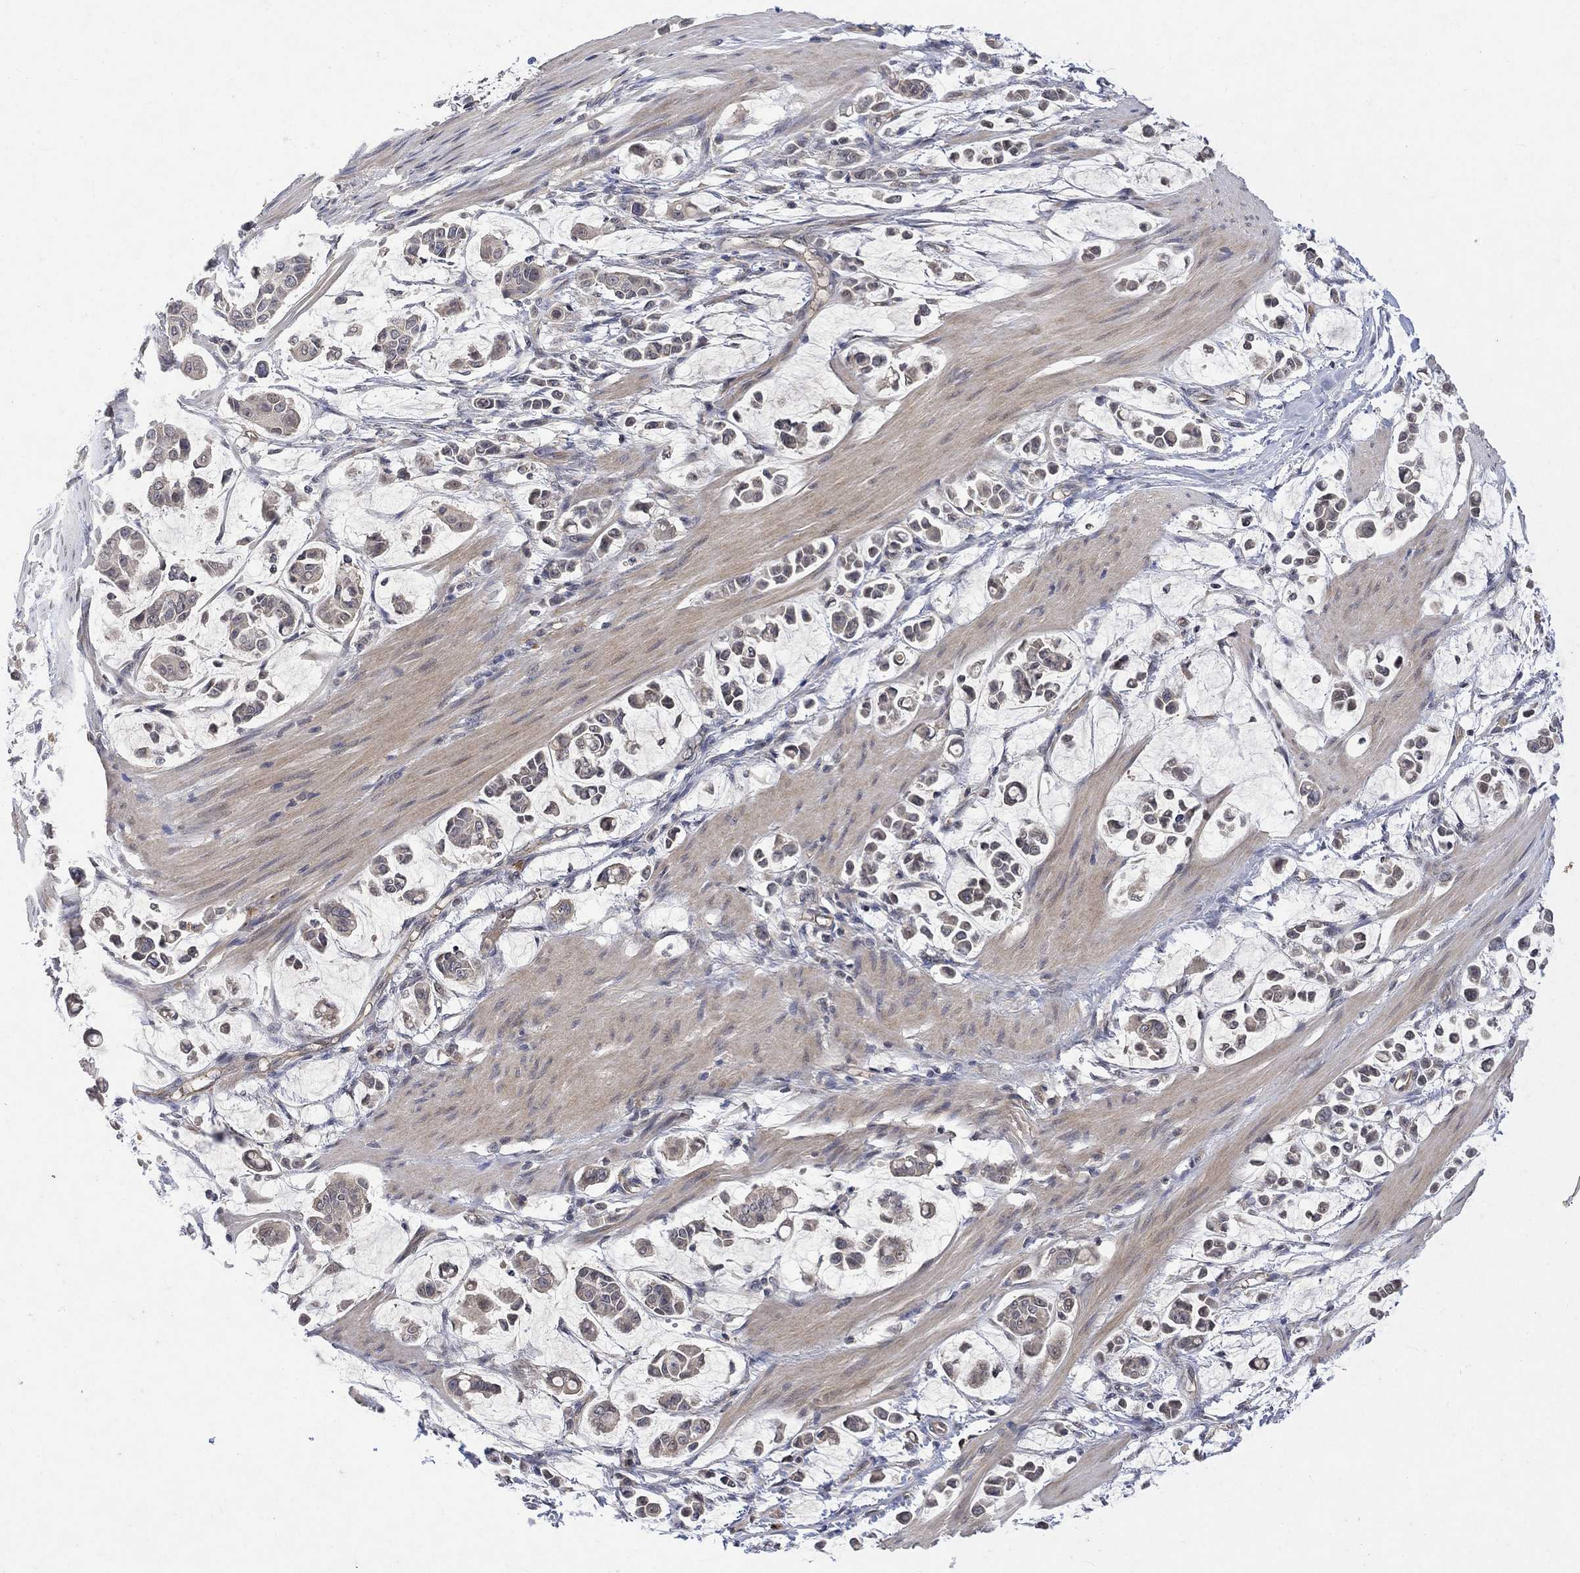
{"staining": {"intensity": "weak", "quantity": "<25%", "location": "cytoplasmic/membranous"}, "tissue": "stomach cancer", "cell_type": "Tumor cells", "image_type": "cancer", "snomed": [{"axis": "morphology", "description": "Adenocarcinoma, NOS"}, {"axis": "topography", "description": "Stomach"}], "caption": "Immunohistochemistry (IHC) histopathology image of neoplastic tissue: stomach cancer stained with DAB (3,3'-diaminobenzidine) reveals no significant protein staining in tumor cells. The staining was performed using DAB (3,3'-diaminobenzidine) to visualize the protein expression in brown, while the nuclei were stained in blue with hematoxylin (Magnification: 20x).", "gene": "GRIN2D", "patient": {"sex": "male", "age": 82}}